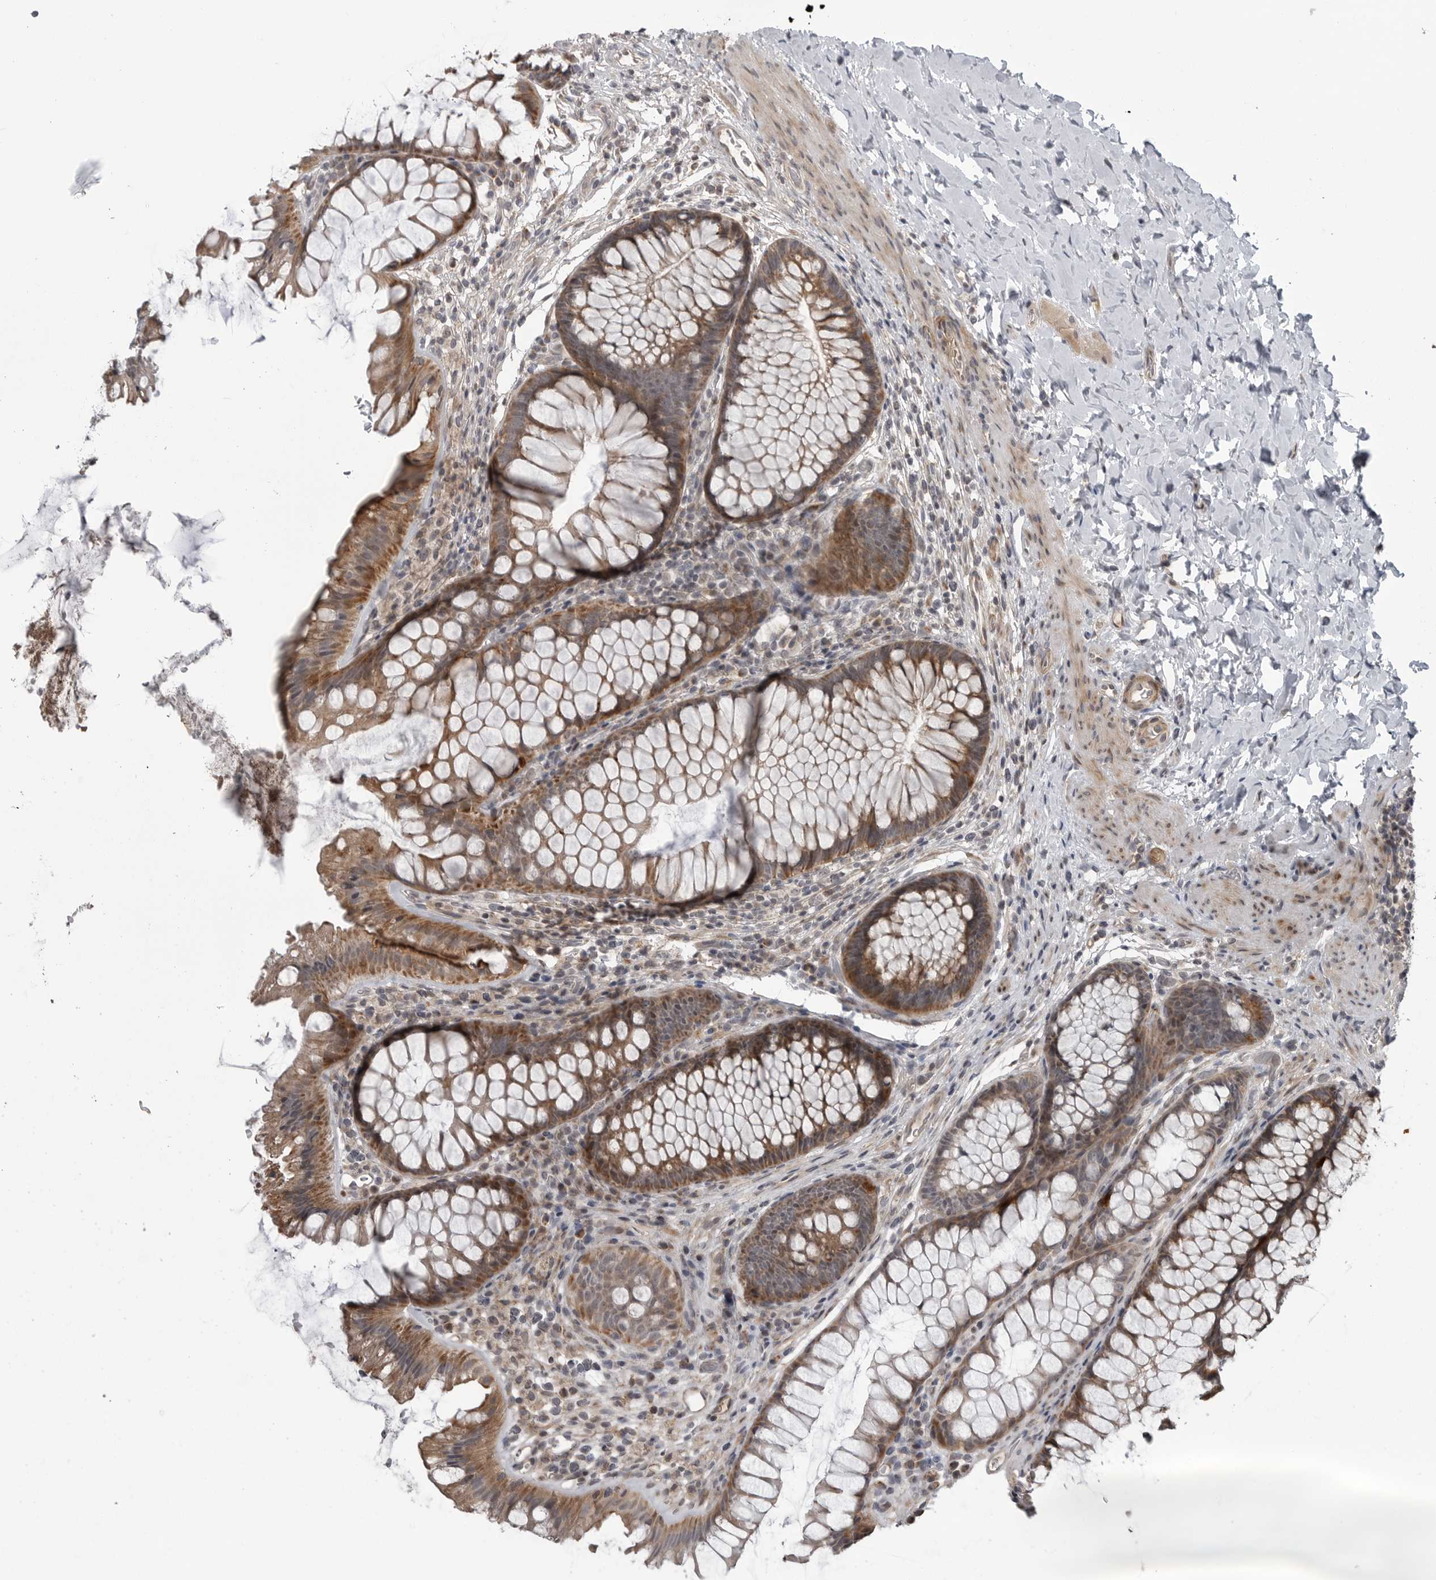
{"staining": {"intensity": "weak", "quantity": "25%-75%", "location": "cytoplasmic/membranous"}, "tissue": "colon", "cell_type": "Endothelial cells", "image_type": "normal", "snomed": [{"axis": "morphology", "description": "Normal tissue, NOS"}, {"axis": "topography", "description": "Colon"}], "caption": "Brown immunohistochemical staining in unremarkable colon displays weak cytoplasmic/membranous expression in about 25%-75% of endothelial cells.", "gene": "FAAP100", "patient": {"sex": "female", "age": 62}}